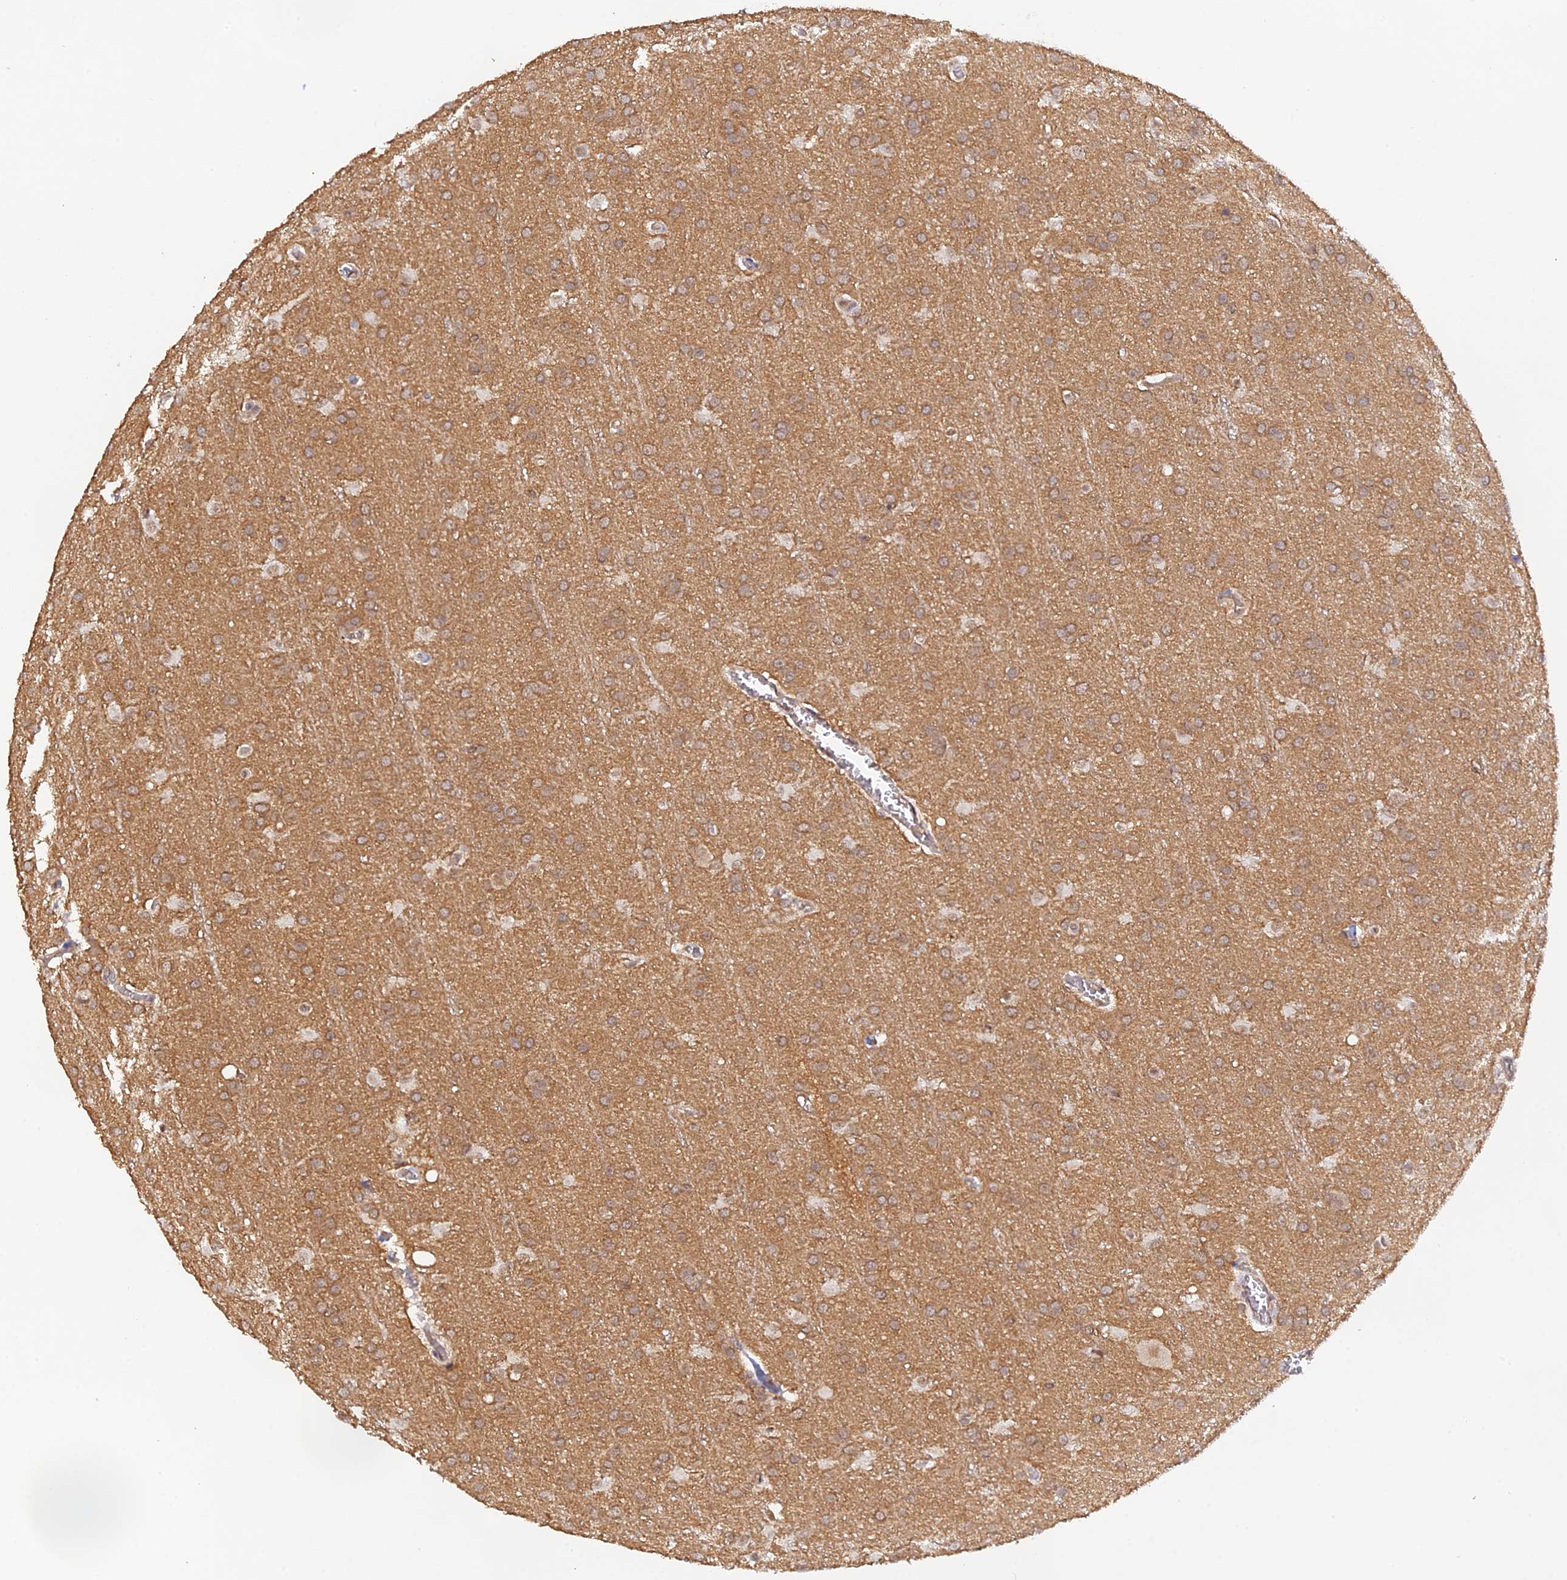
{"staining": {"intensity": "moderate", "quantity": ">75%", "location": "cytoplasmic/membranous"}, "tissue": "glioma", "cell_type": "Tumor cells", "image_type": "cancer", "snomed": [{"axis": "morphology", "description": "Glioma, malignant, Low grade"}, {"axis": "topography", "description": "Brain"}], "caption": "Low-grade glioma (malignant) was stained to show a protein in brown. There is medium levels of moderate cytoplasmic/membranous positivity in about >75% of tumor cells.", "gene": "ZNF436", "patient": {"sex": "female", "age": 32}}